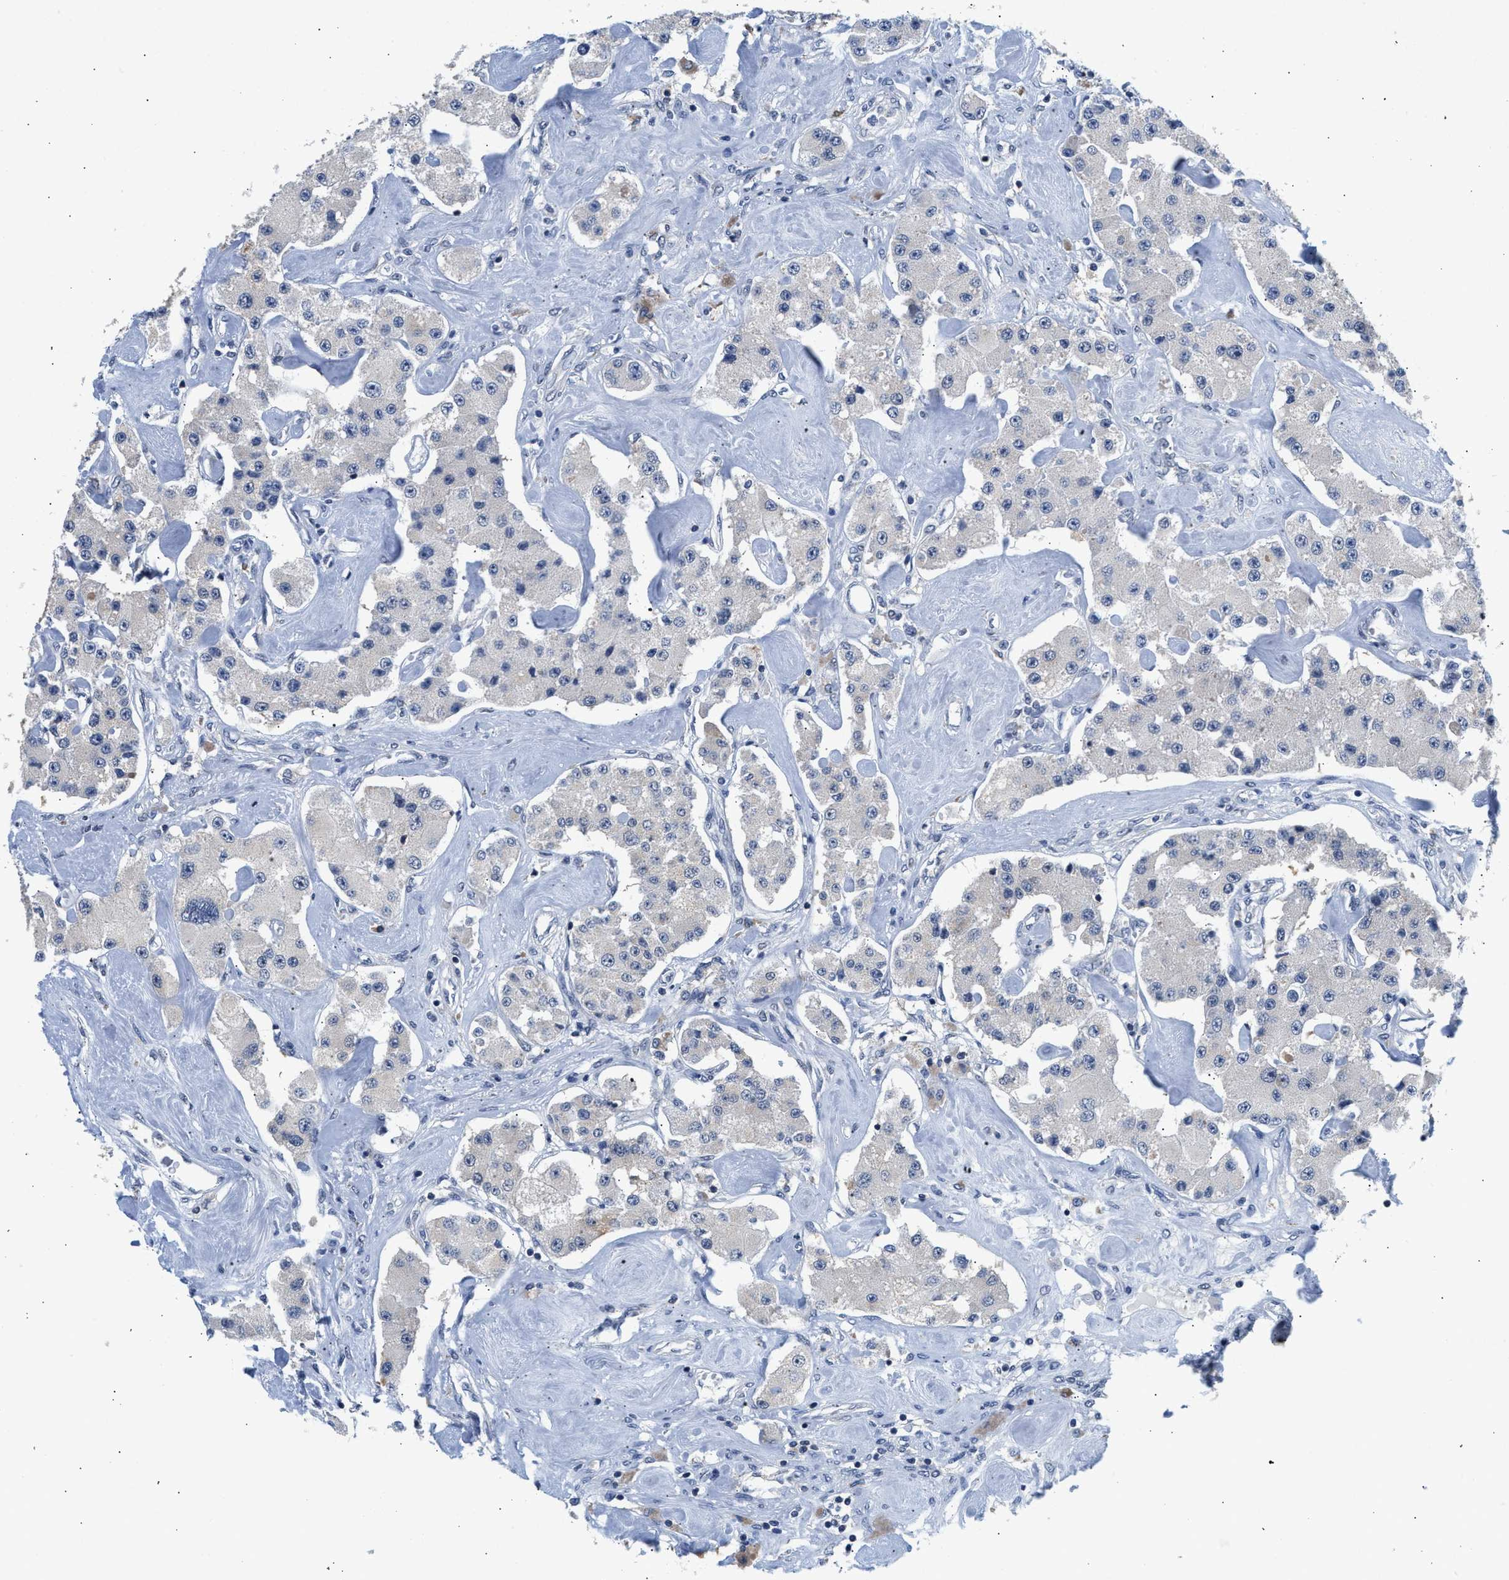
{"staining": {"intensity": "negative", "quantity": "none", "location": "none"}, "tissue": "carcinoid", "cell_type": "Tumor cells", "image_type": "cancer", "snomed": [{"axis": "morphology", "description": "Carcinoid, malignant, NOS"}, {"axis": "topography", "description": "Pancreas"}], "caption": "Tumor cells show no significant staining in carcinoid (malignant).", "gene": "PPM1L", "patient": {"sex": "male", "age": 41}}